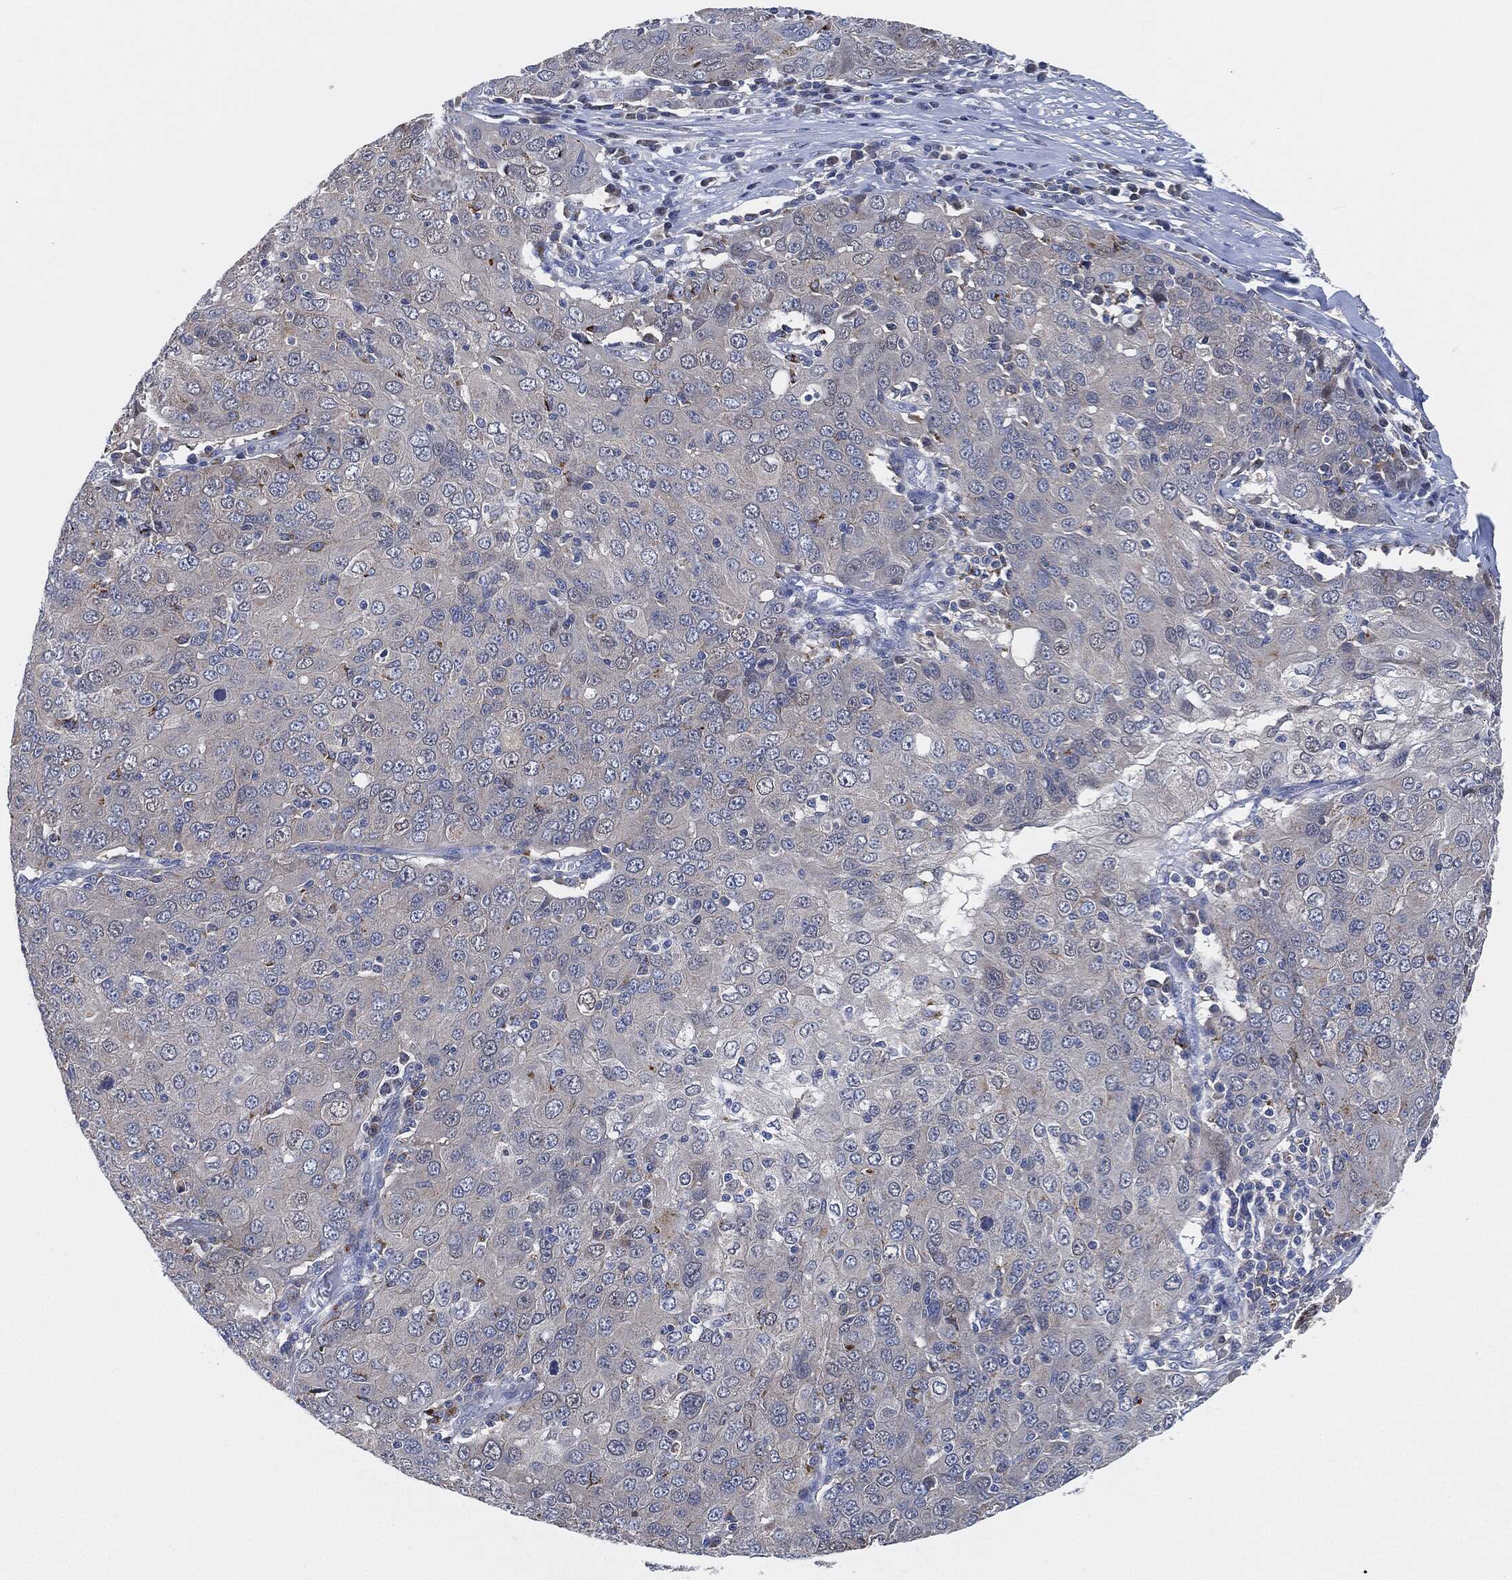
{"staining": {"intensity": "negative", "quantity": "none", "location": "none"}, "tissue": "ovarian cancer", "cell_type": "Tumor cells", "image_type": "cancer", "snomed": [{"axis": "morphology", "description": "Carcinoma, endometroid"}, {"axis": "topography", "description": "Ovary"}], "caption": "Human ovarian endometroid carcinoma stained for a protein using immunohistochemistry shows no positivity in tumor cells.", "gene": "VSIG4", "patient": {"sex": "female", "age": 50}}